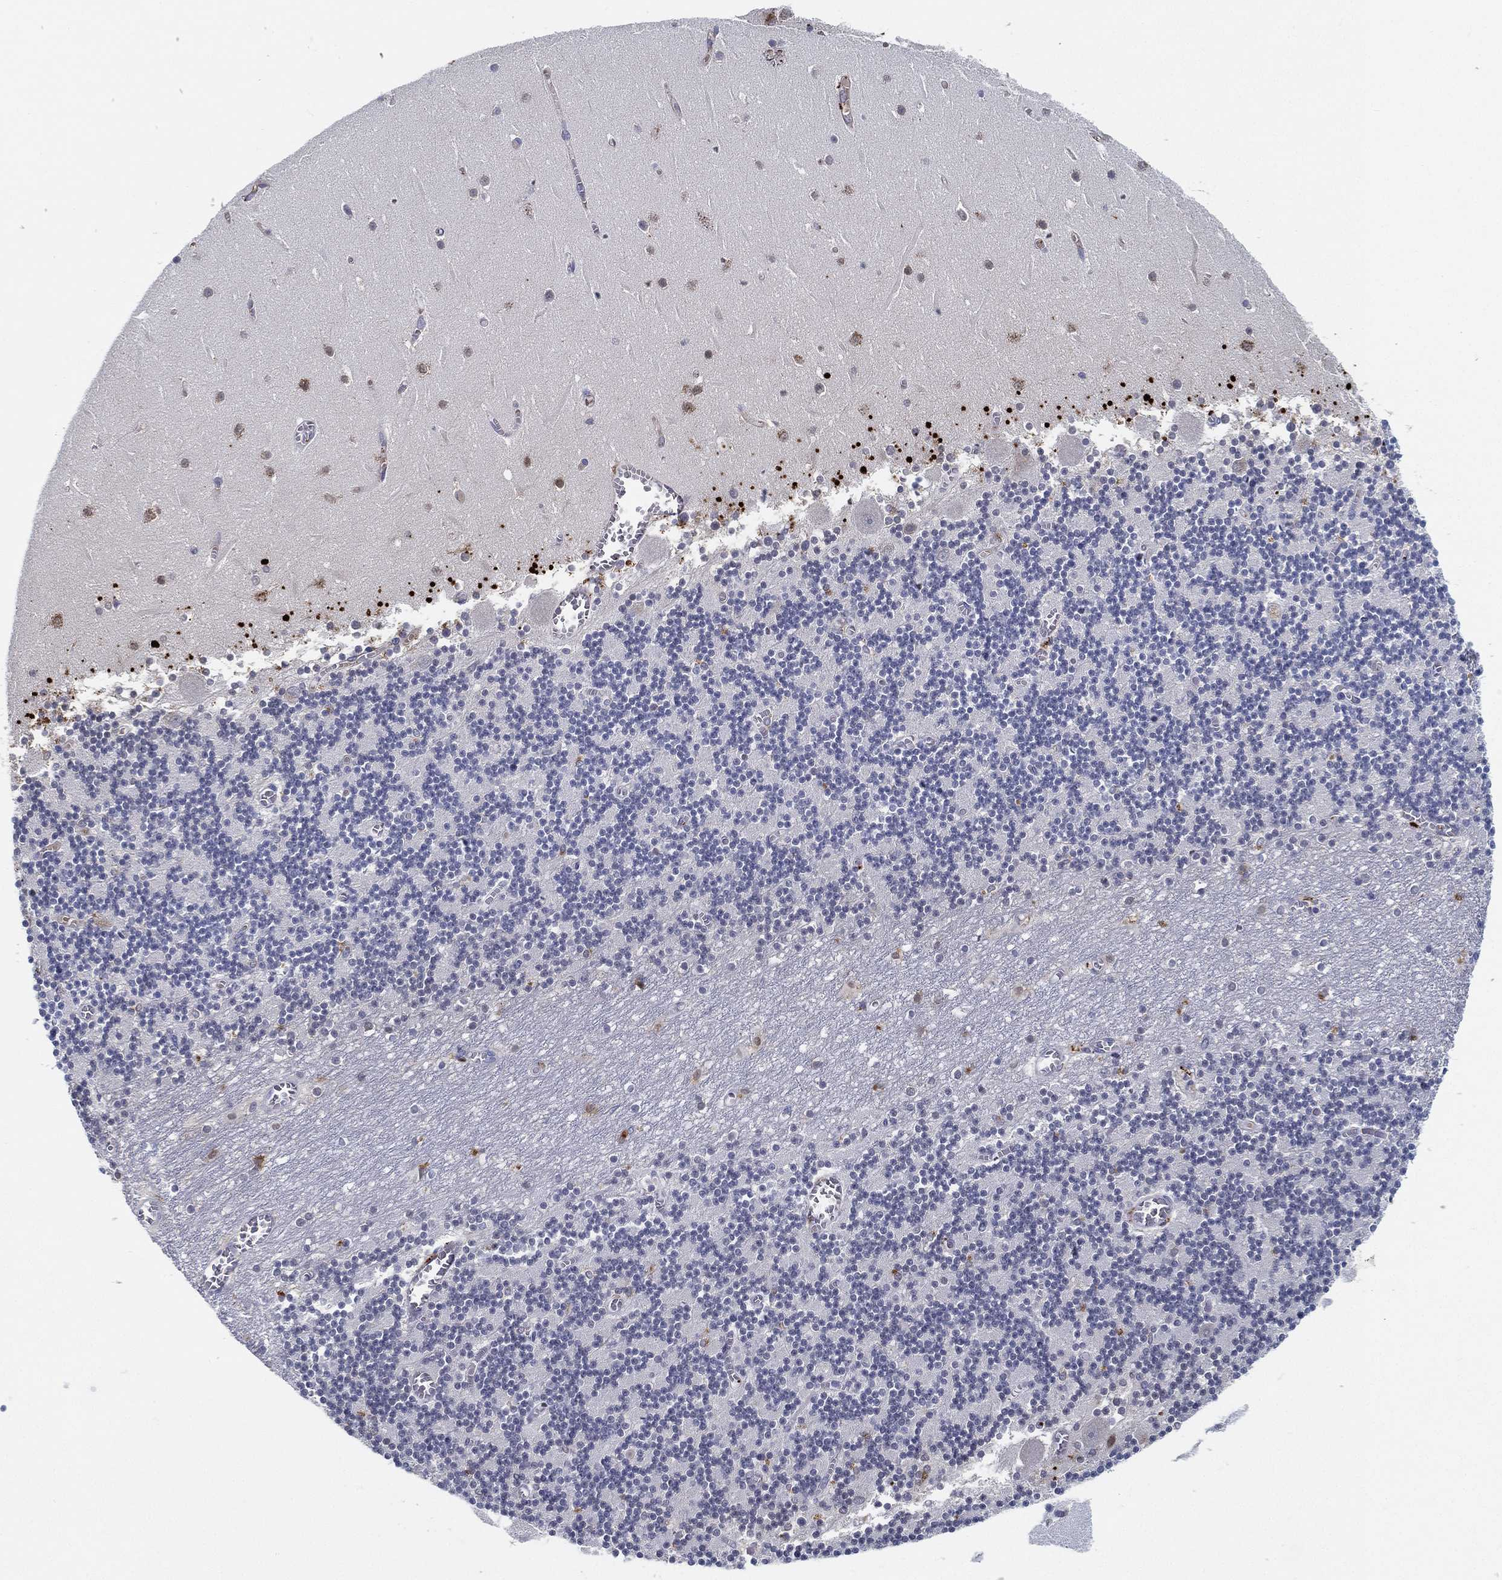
{"staining": {"intensity": "negative", "quantity": "none", "location": "none"}, "tissue": "cerebellum", "cell_type": "Cells in granular layer", "image_type": "normal", "snomed": [{"axis": "morphology", "description": "Normal tissue, NOS"}, {"axis": "topography", "description": "Cerebellum"}], "caption": "DAB immunohistochemical staining of unremarkable cerebellum shows no significant positivity in cells in granular layer. (Stains: DAB immunohistochemistry with hematoxylin counter stain, Microscopy: brightfield microscopy at high magnification).", "gene": "IFNB1", "patient": {"sex": "female", "age": 28}}